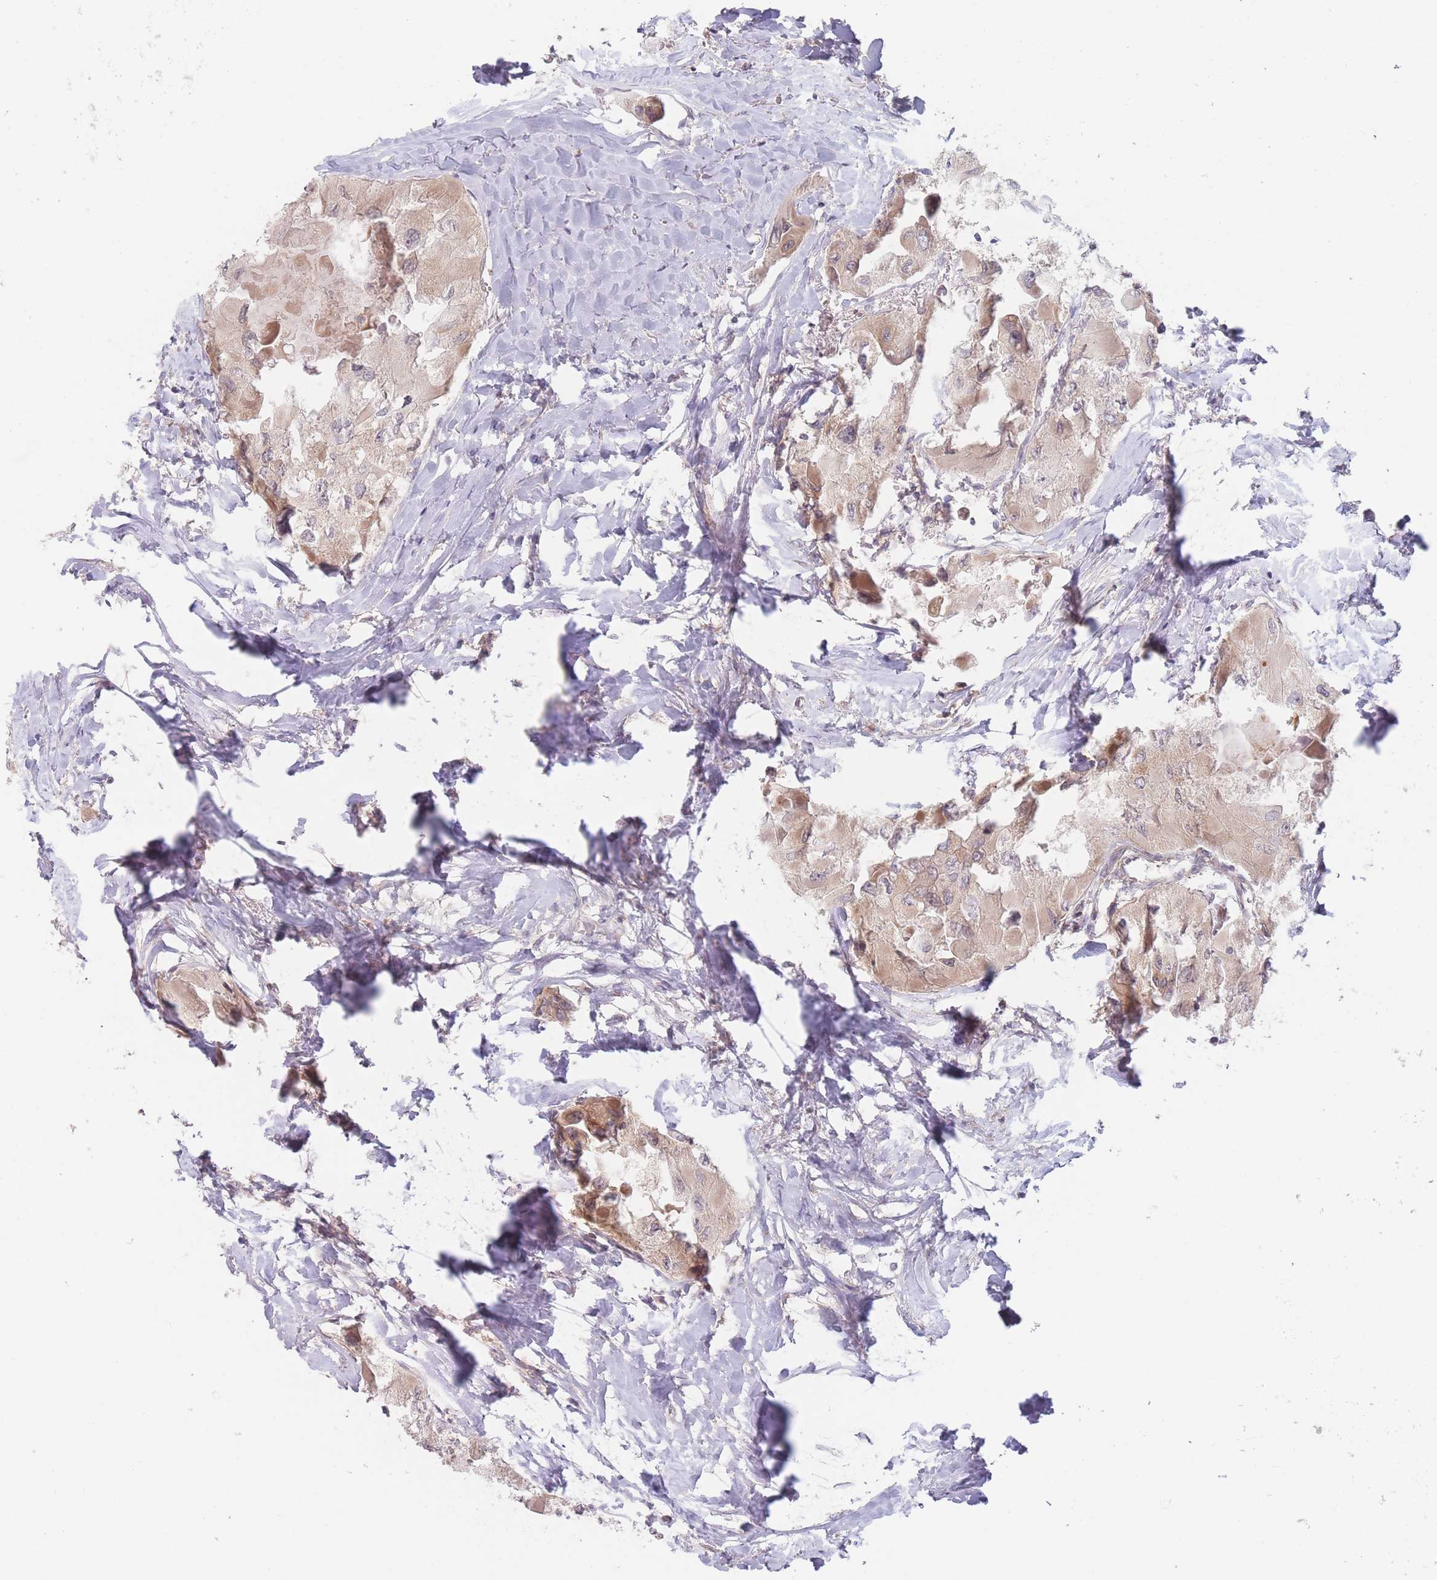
{"staining": {"intensity": "weak", "quantity": ">75%", "location": "cytoplasmic/membranous"}, "tissue": "thyroid cancer", "cell_type": "Tumor cells", "image_type": "cancer", "snomed": [{"axis": "morphology", "description": "Normal tissue, NOS"}, {"axis": "morphology", "description": "Papillary adenocarcinoma, NOS"}, {"axis": "topography", "description": "Thyroid gland"}], "caption": "A low amount of weak cytoplasmic/membranous staining is identified in approximately >75% of tumor cells in thyroid cancer tissue. (Brightfield microscopy of DAB IHC at high magnification).", "gene": "PPM1A", "patient": {"sex": "female", "age": 59}}